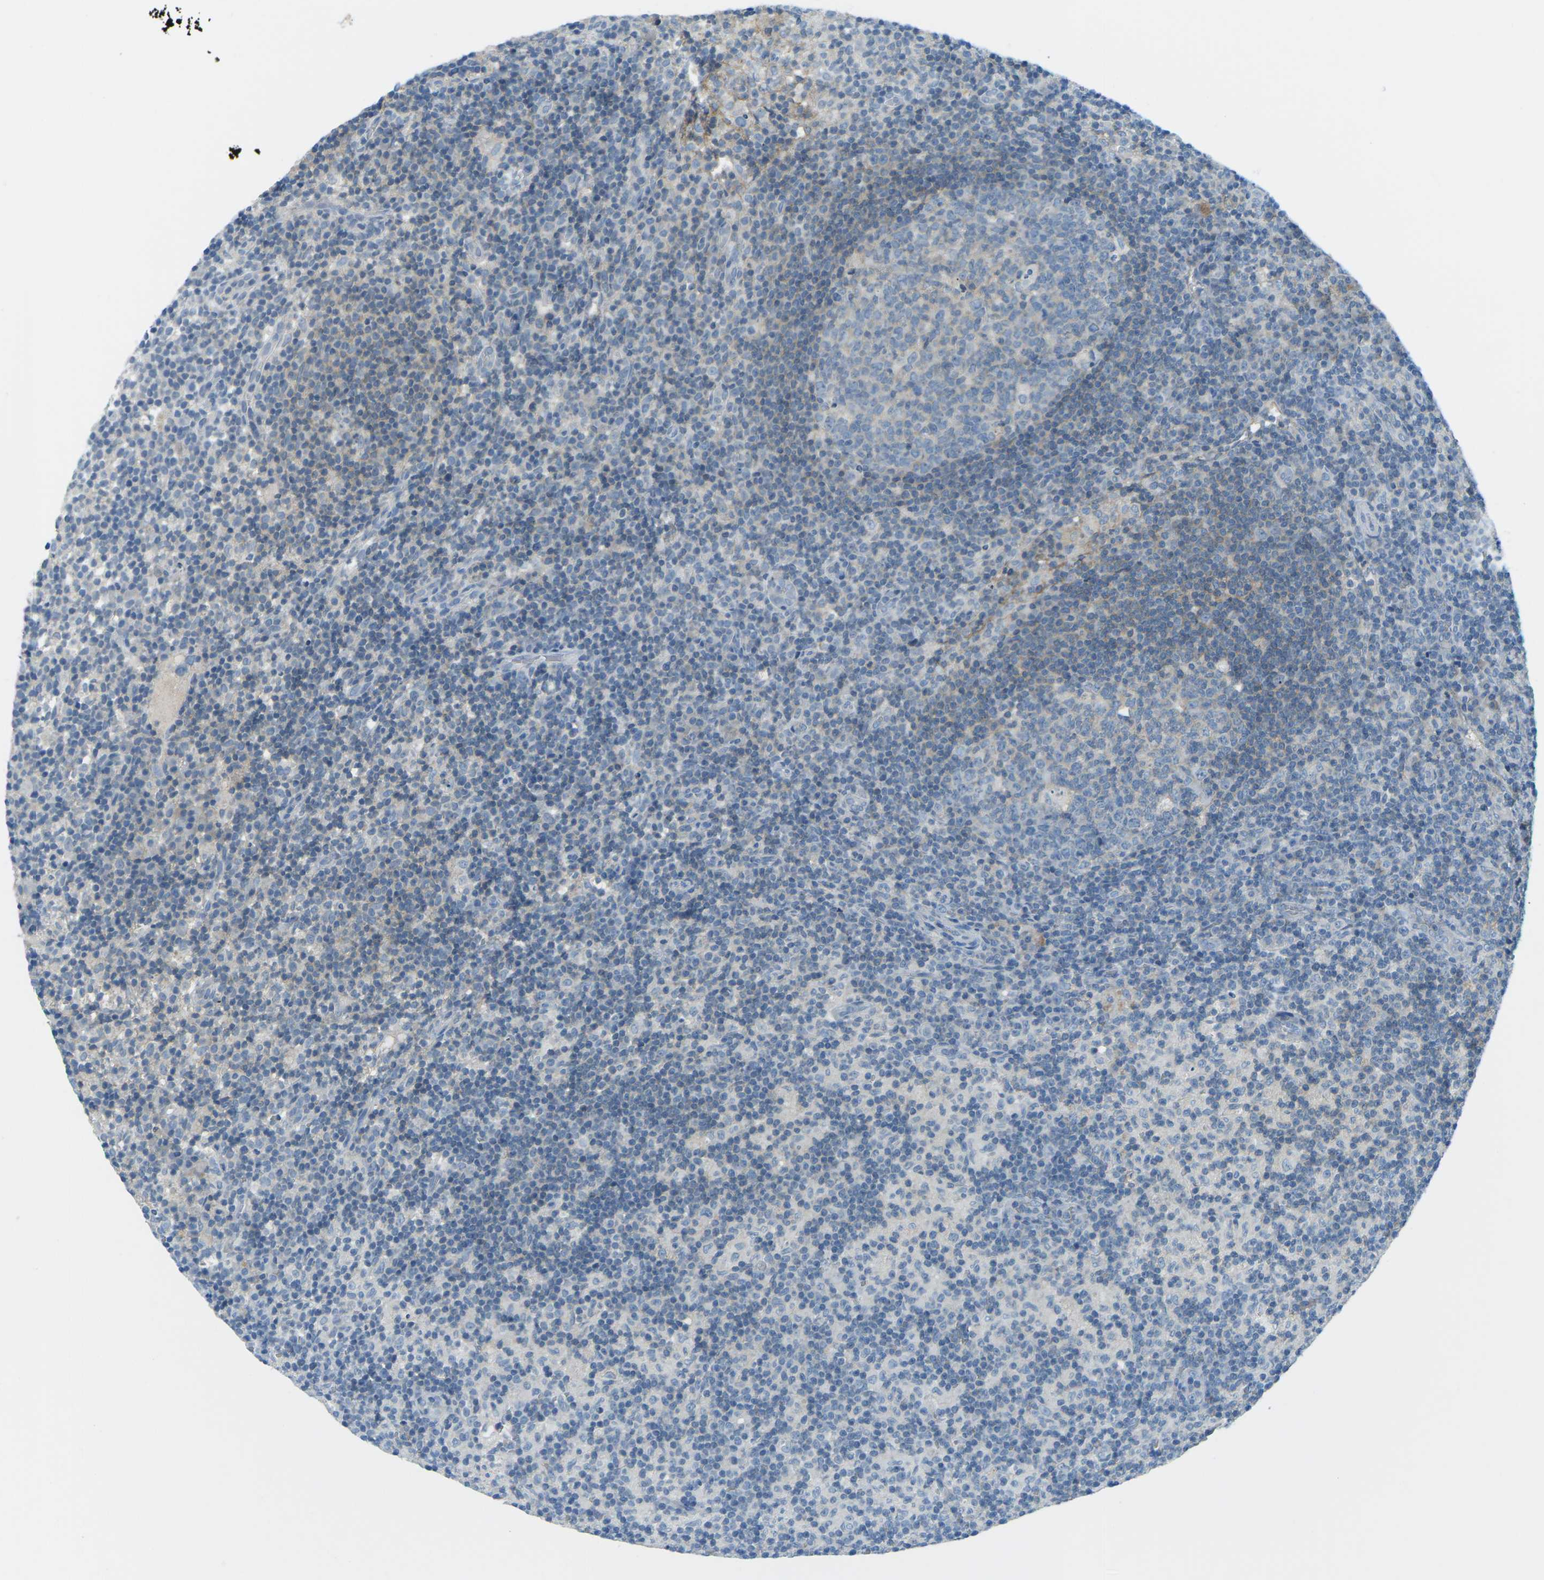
{"staining": {"intensity": "moderate", "quantity": "25%-75%", "location": "cytoplasmic/membranous"}, "tissue": "lymph node", "cell_type": "Germinal center cells", "image_type": "normal", "snomed": [{"axis": "morphology", "description": "Normal tissue, NOS"}, {"axis": "morphology", "description": "Inflammation, NOS"}, {"axis": "topography", "description": "Lymph node"}], "caption": "Approximately 25%-75% of germinal center cells in normal lymph node exhibit moderate cytoplasmic/membranous protein staining as visualized by brown immunohistochemical staining.", "gene": "CD47", "patient": {"sex": "male", "age": 55}}